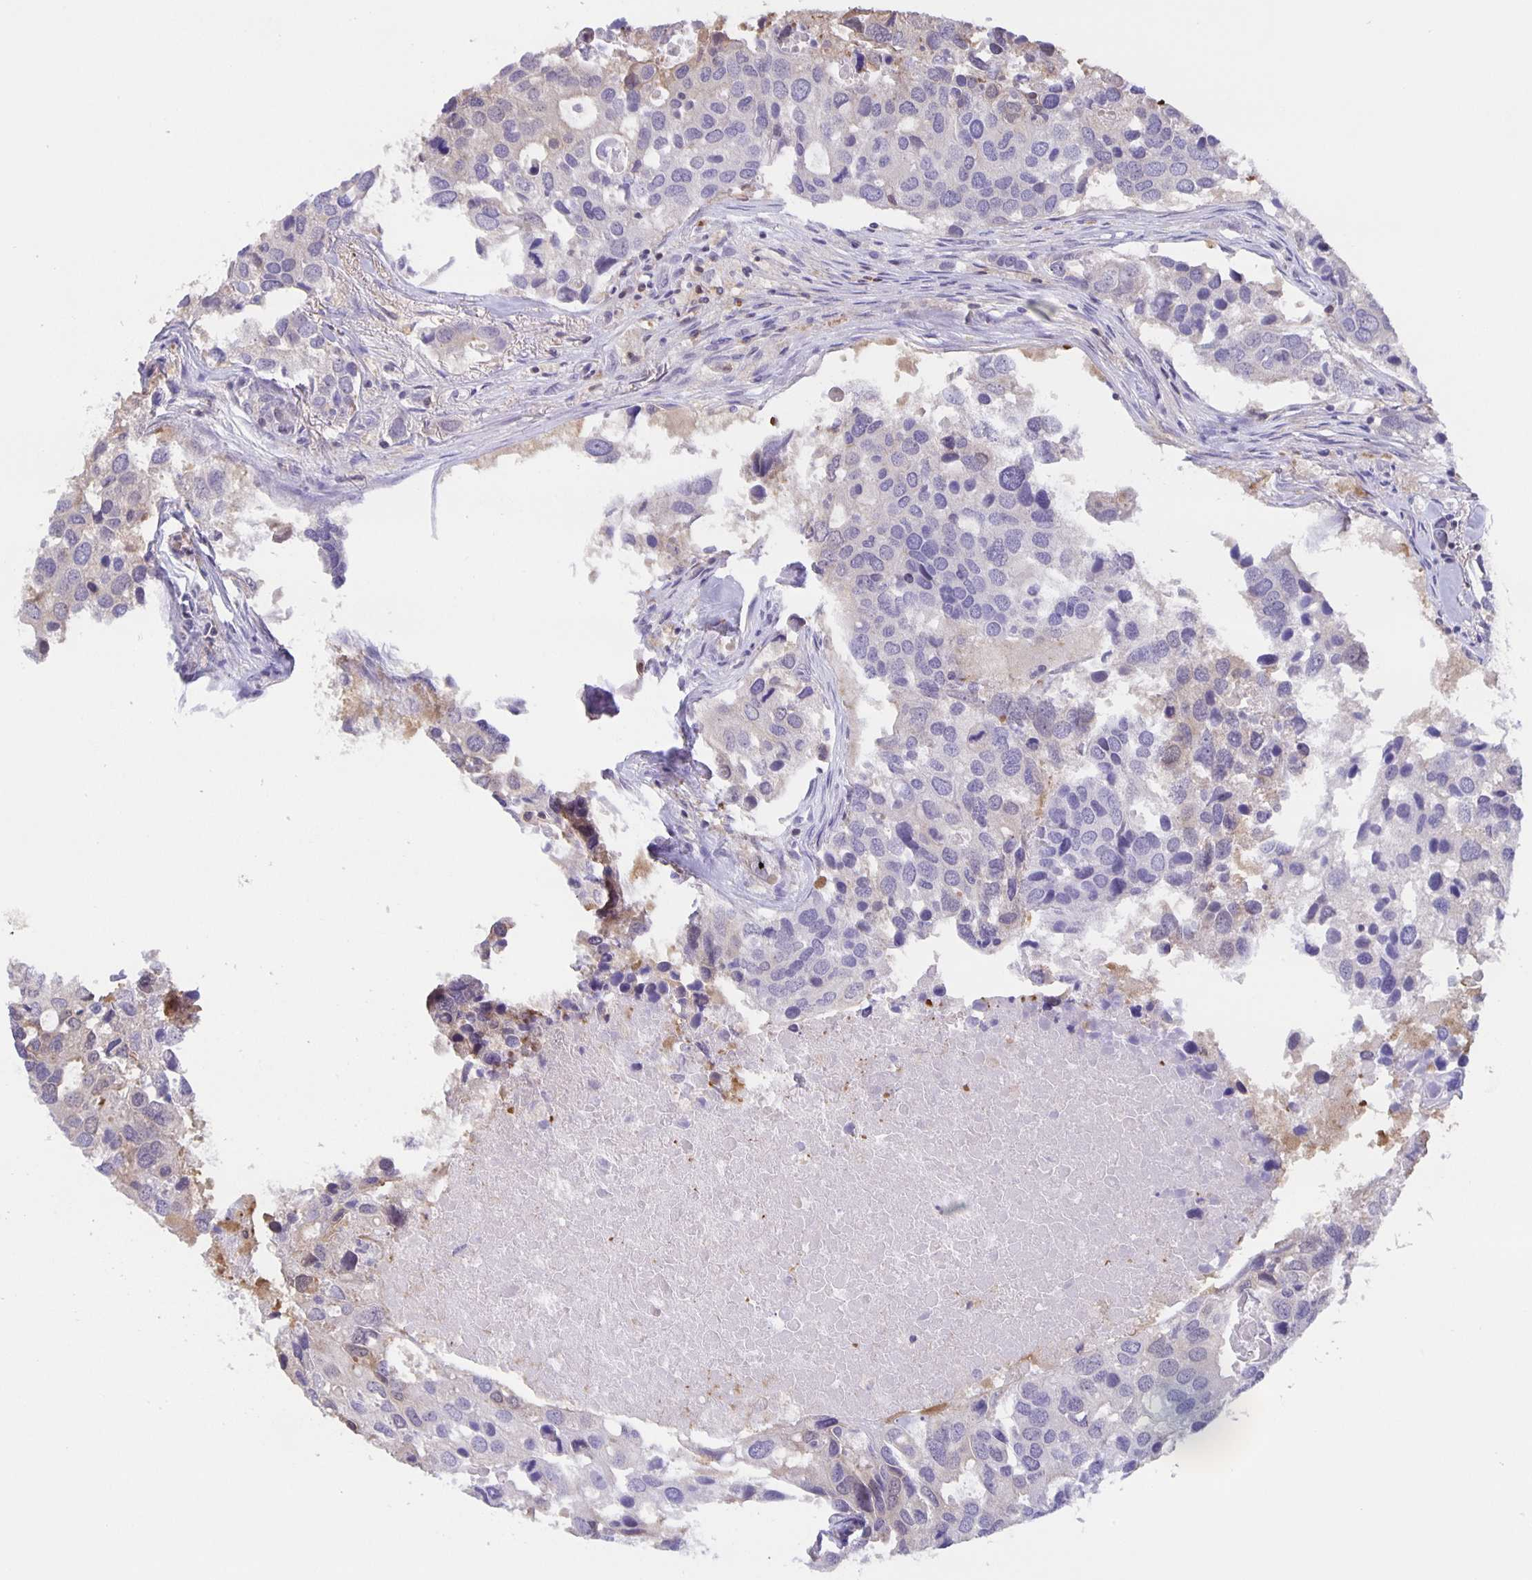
{"staining": {"intensity": "negative", "quantity": "none", "location": "none"}, "tissue": "breast cancer", "cell_type": "Tumor cells", "image_type": "cancer", "snomed": [{"axis": "morphology", "description": "Duct carcinoma"}, {"axis": "topography", "description": "Breast"}], "caption": "A micrograph of breast cancer stained for a protein demonstrates no brown staining in tumor cells.", "gene": "MARCHF6", "patient": {"sex": "female", "age": 83}}